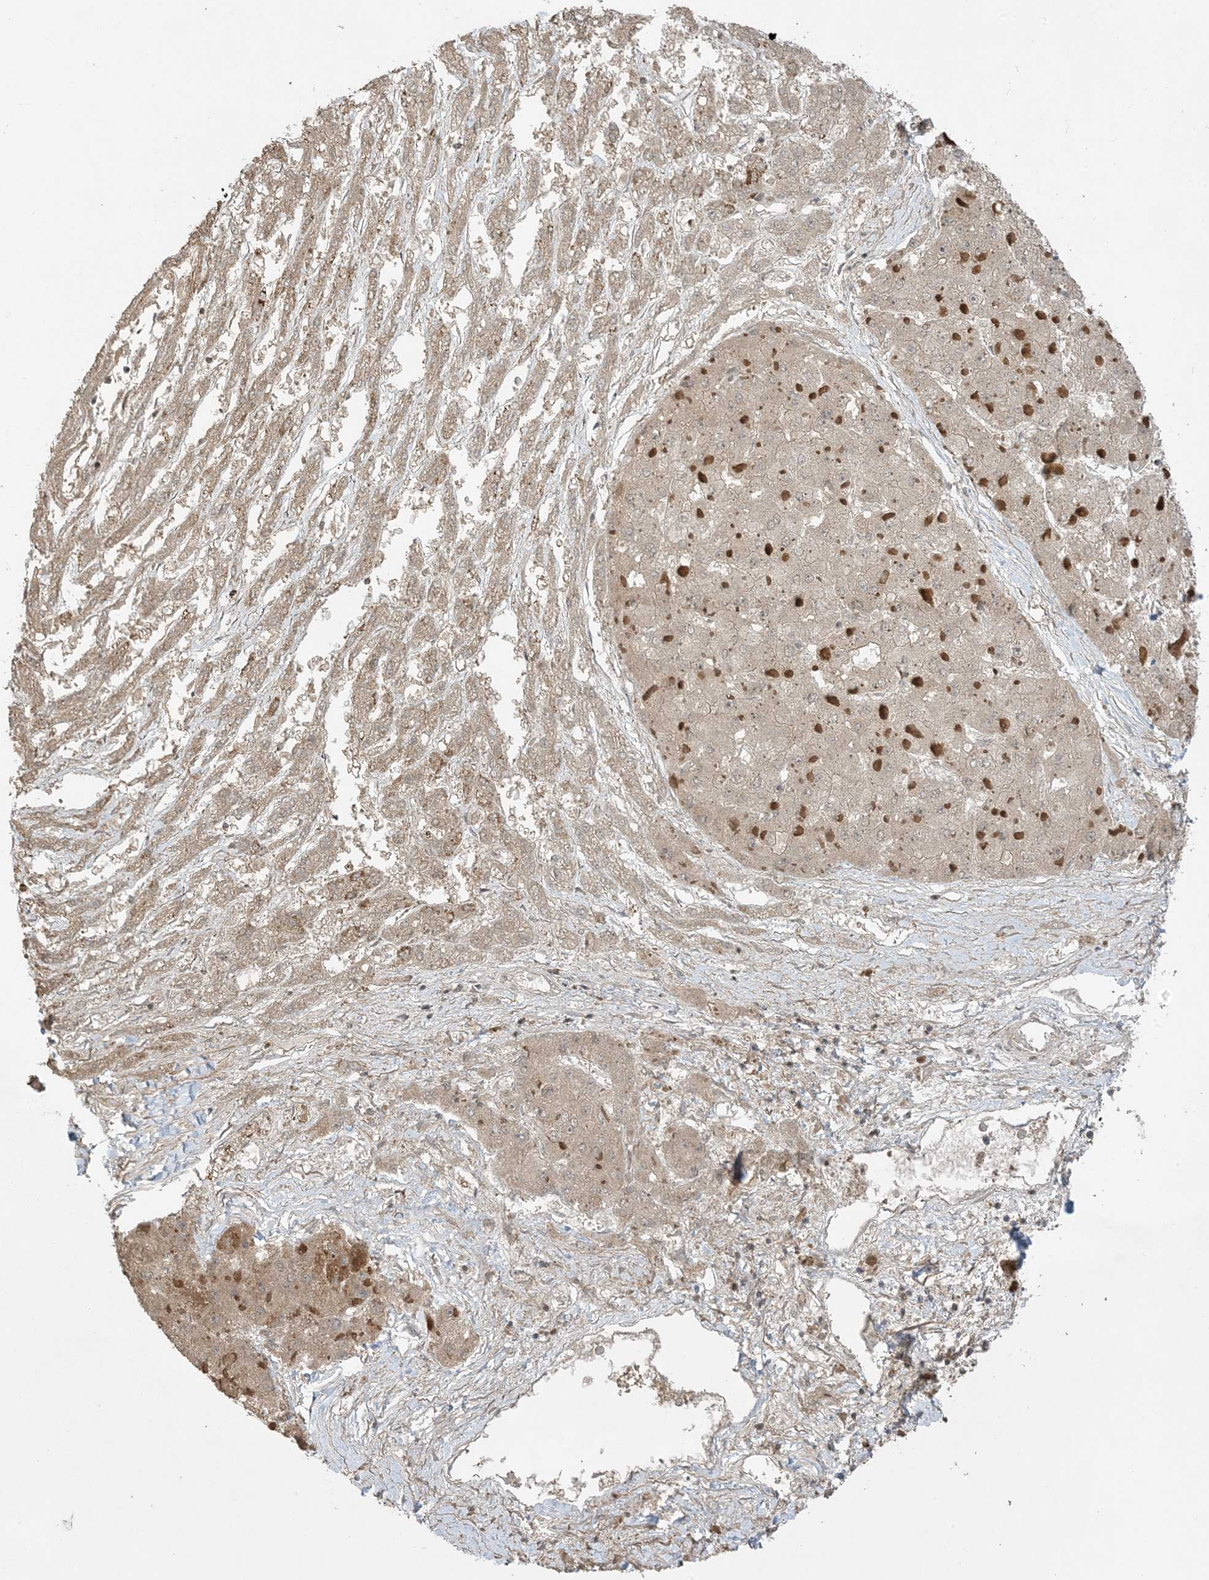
{"staining": {"intensity": "negative", "quantity": "none", "location": "none"}, "tissue": "liver cancer", "cell_type": "Tumor cells", "image_type": "cancer", "snomed": [{"axis": "morphology", "description": "Carcinoma, Hepatocellular, NOS"}, {"axis": "topography", "description": "Liver"}], "caption": "An image of human hepatocellular carcinoma (liver) is negative for staining in tumor cells.", "gene": "PHLDB2", "patient": {"sex": "female", "age": 73}}